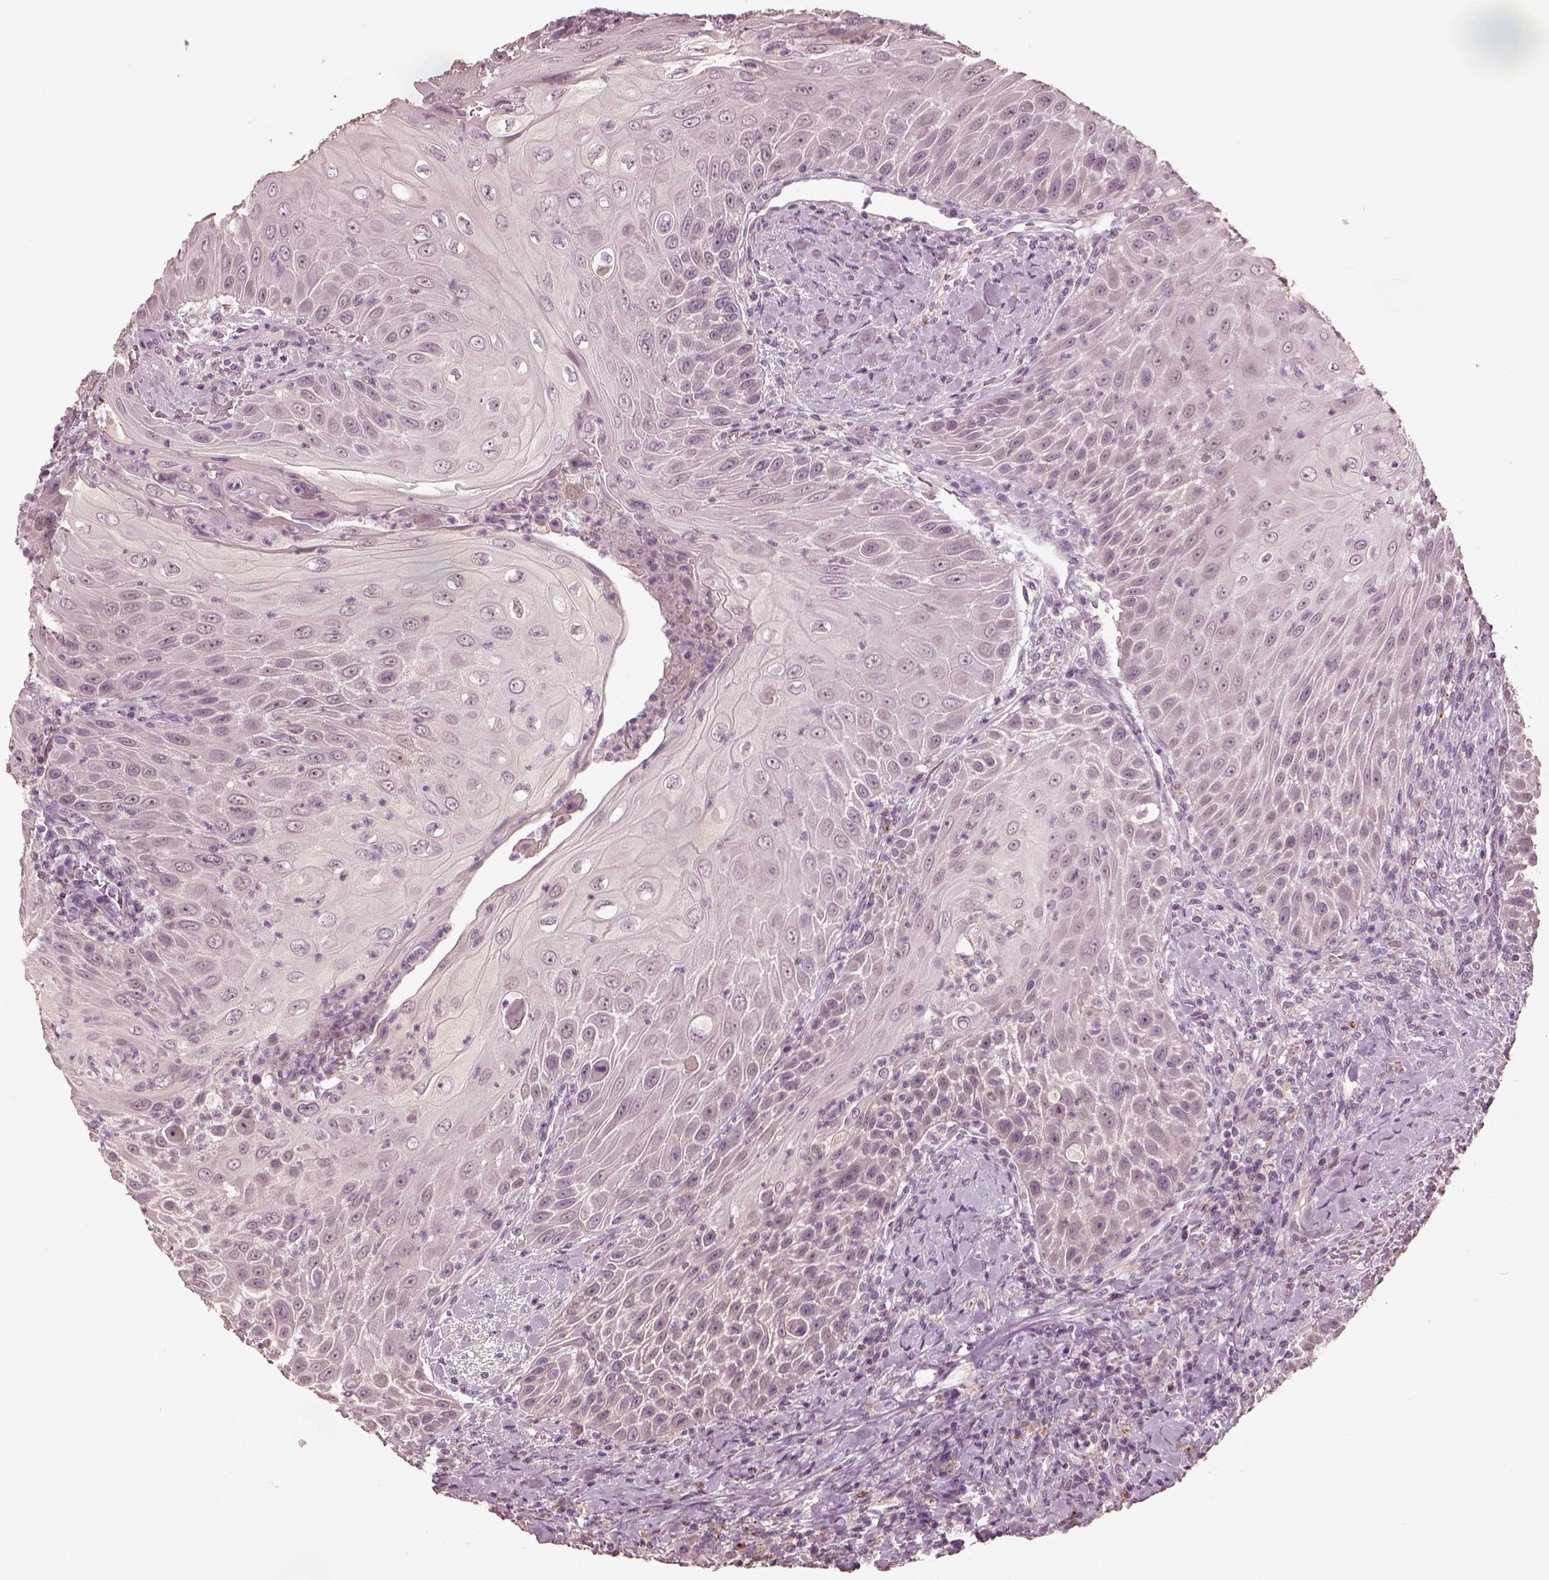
{"staining": {"intensity": "negative", "quantity": "none", "location": "none"}, "tissue": "head and neck cancer", "cell_type": "Tumor cells", "image_type": "cancer", "snomed": [{"axis": "morphology", "description": "Squamous cell carcinoma, NOS"}, {"axis": "topography", "description": "Head-Neck"}], "caption": "Immunohistochemical staining of squamous cell carcinoma (head and neck) shows no significant expression in tumor cells.", "gene": "SLC25A46", "patient": {"sex": "male", "age": 69}}